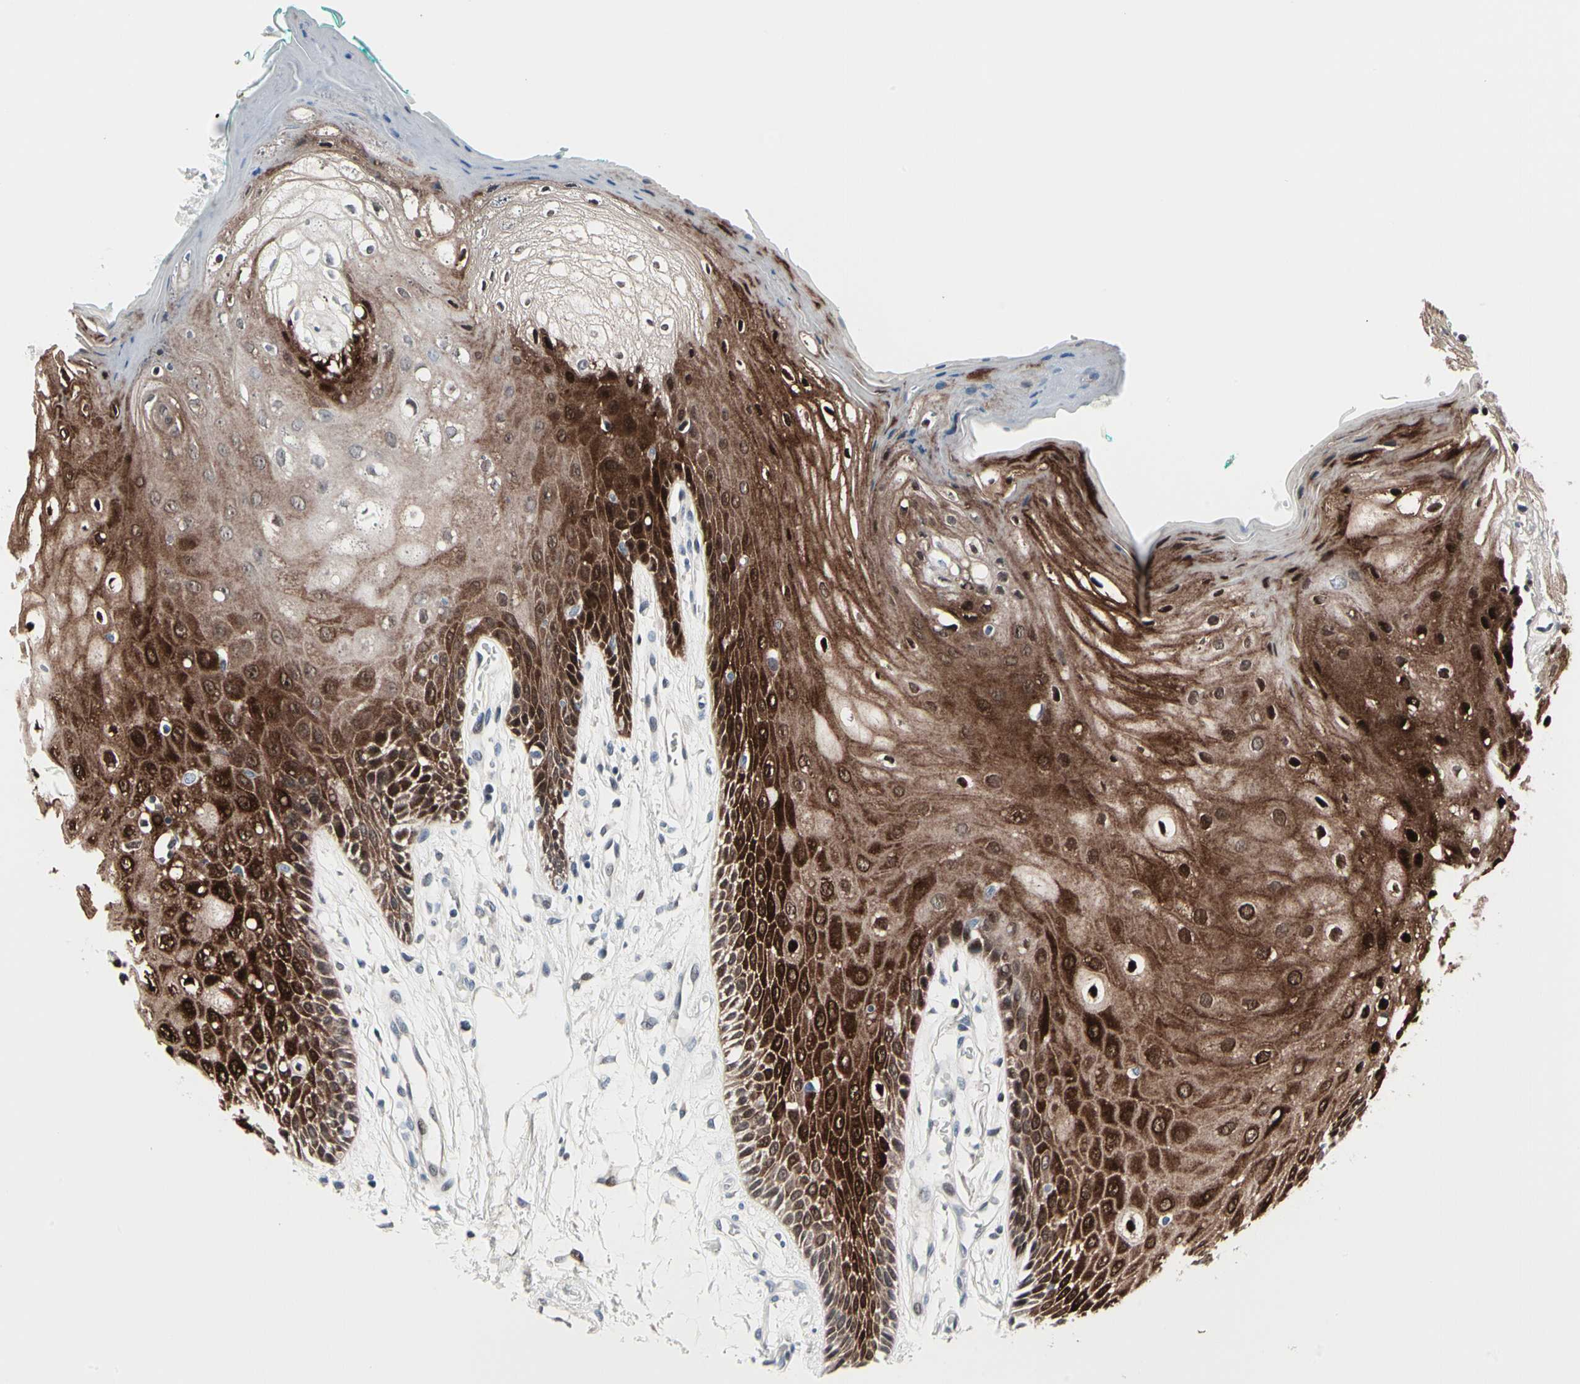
{"staining": {"intensity": "strong", "quantity": ">75%", "location": "cytoplasmic/membranous,nuclear"}, "tissue": "oral mucosa", "cell_type": "Squamous epithelial cells", "image_type": "normal", "snomed": [{"axis": "morphology", "description": "Normal tissue, NOS"}, {"axis": "morphology", "description": "Squamous cell carcinoma, NOS"}, {"axis": "topography", "description": "Skeletal muscle"}, {"axis": "topography", "description": "Oral tissue"}, {"axis": "topography", "description": "Head-Neck"}], "caption": "The immunohistochemical stain highlights strong cytoplasmic/membranous,nuclear expression in squamous epithelial cells of benign oral mucosa. (DAB IHC, brown staining for protein, blue staining for nuclei).", "gene": "TXN", "patient": {"sex": "female", "age": 84}}